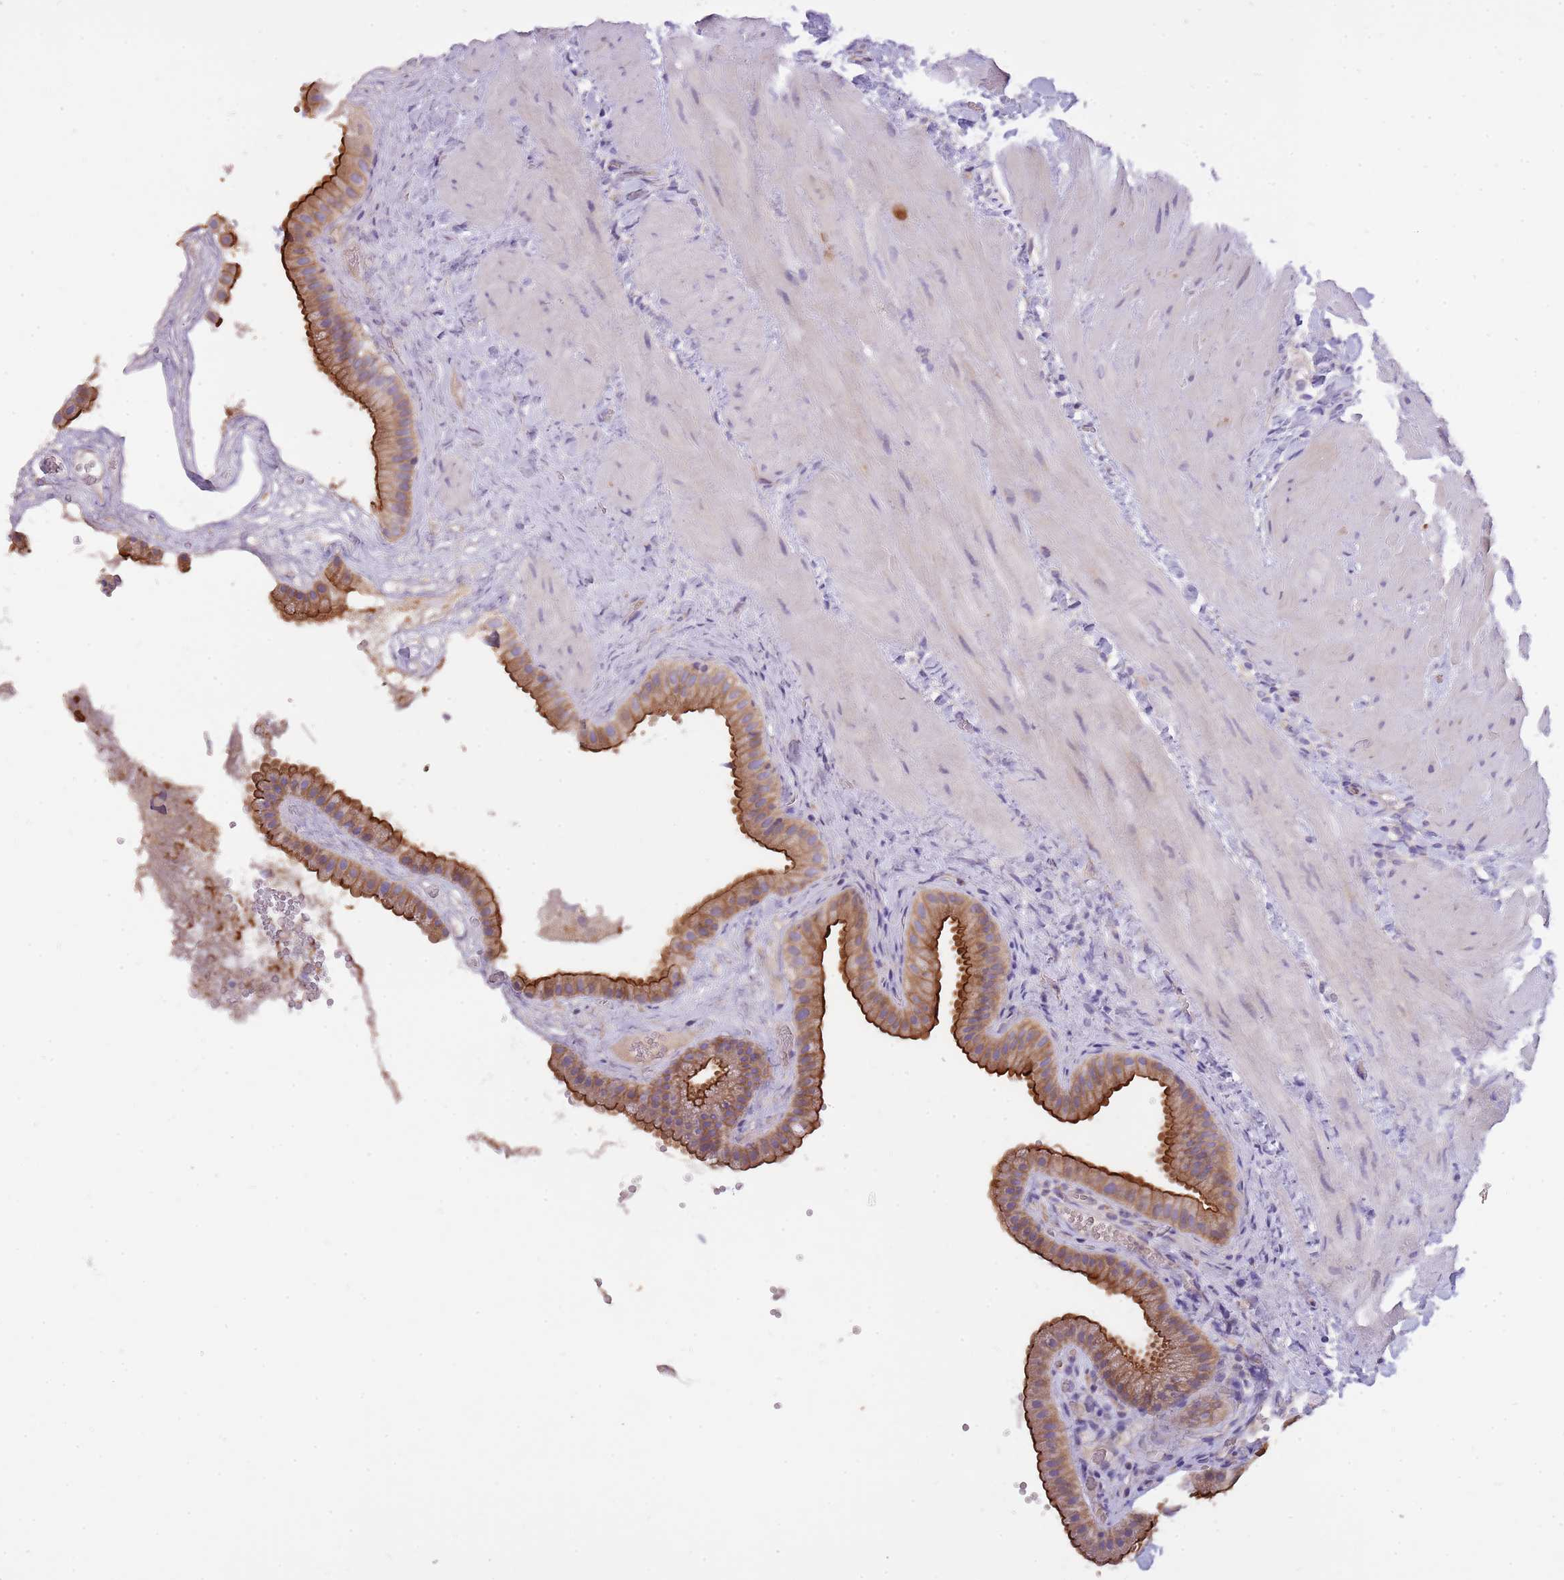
{"staining": {"intensity": "strong", "quantity": ">75%", "location": "cytoplasmic/membranous"}, "tissue": "gallbladder", "cell_type": "Glandular cells", "image_type": "normal", "snomed": [{"axis": "morphology", "description": "Normal tissue, NOS"}, {"axis": "topography", "description": "Gallbladder"}], "caption": "Gallbladder stained with a brown dye reveals strong cytoplasmic/membranous positive positivity in about >75% of glandular cells.", "gene": "NTN4", "patient": {"sex": "male", "age": 55}}